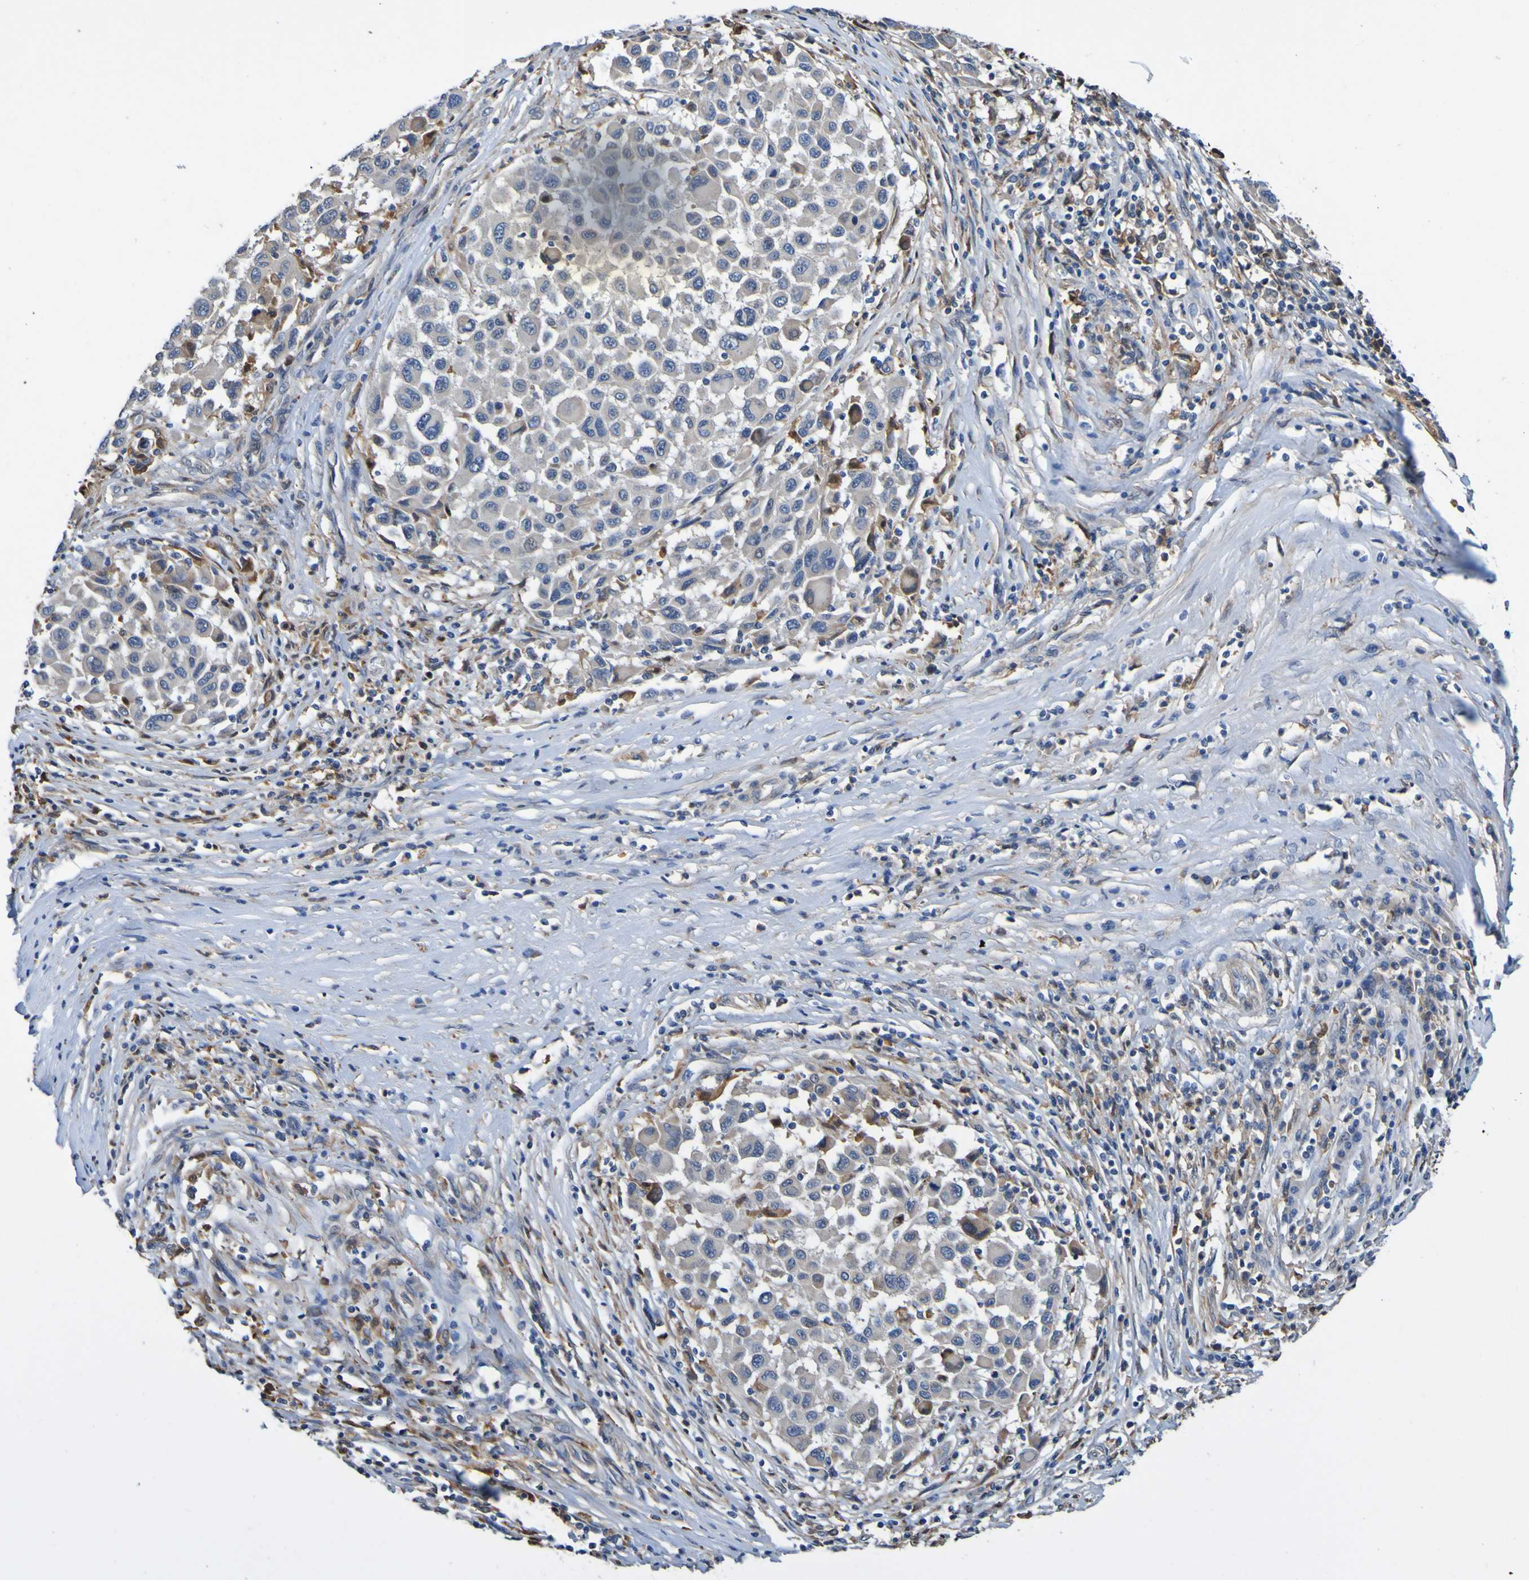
{"staining": {"intensity": "moderate", "quantity": ">75%", "location": "cytoplasmic/membranous"}, "tissue": "melanoma", "cell_type": "Tumor cells", "image_type": "cancer", "snomed": [{"axis": "morphology", "description": "Malignant melanoma, Metastatic site"}, {"axis": "topography", "description": "Lymph node"}], "caption": "Human malignant melanoma (metastatic site) stained with a brown dye reveals moderate cytoplasmic/membranous positive positivity in about >75% of tumor cells.", "gene": "METAP2", "patient": {"sex": "male", "age": 61}}